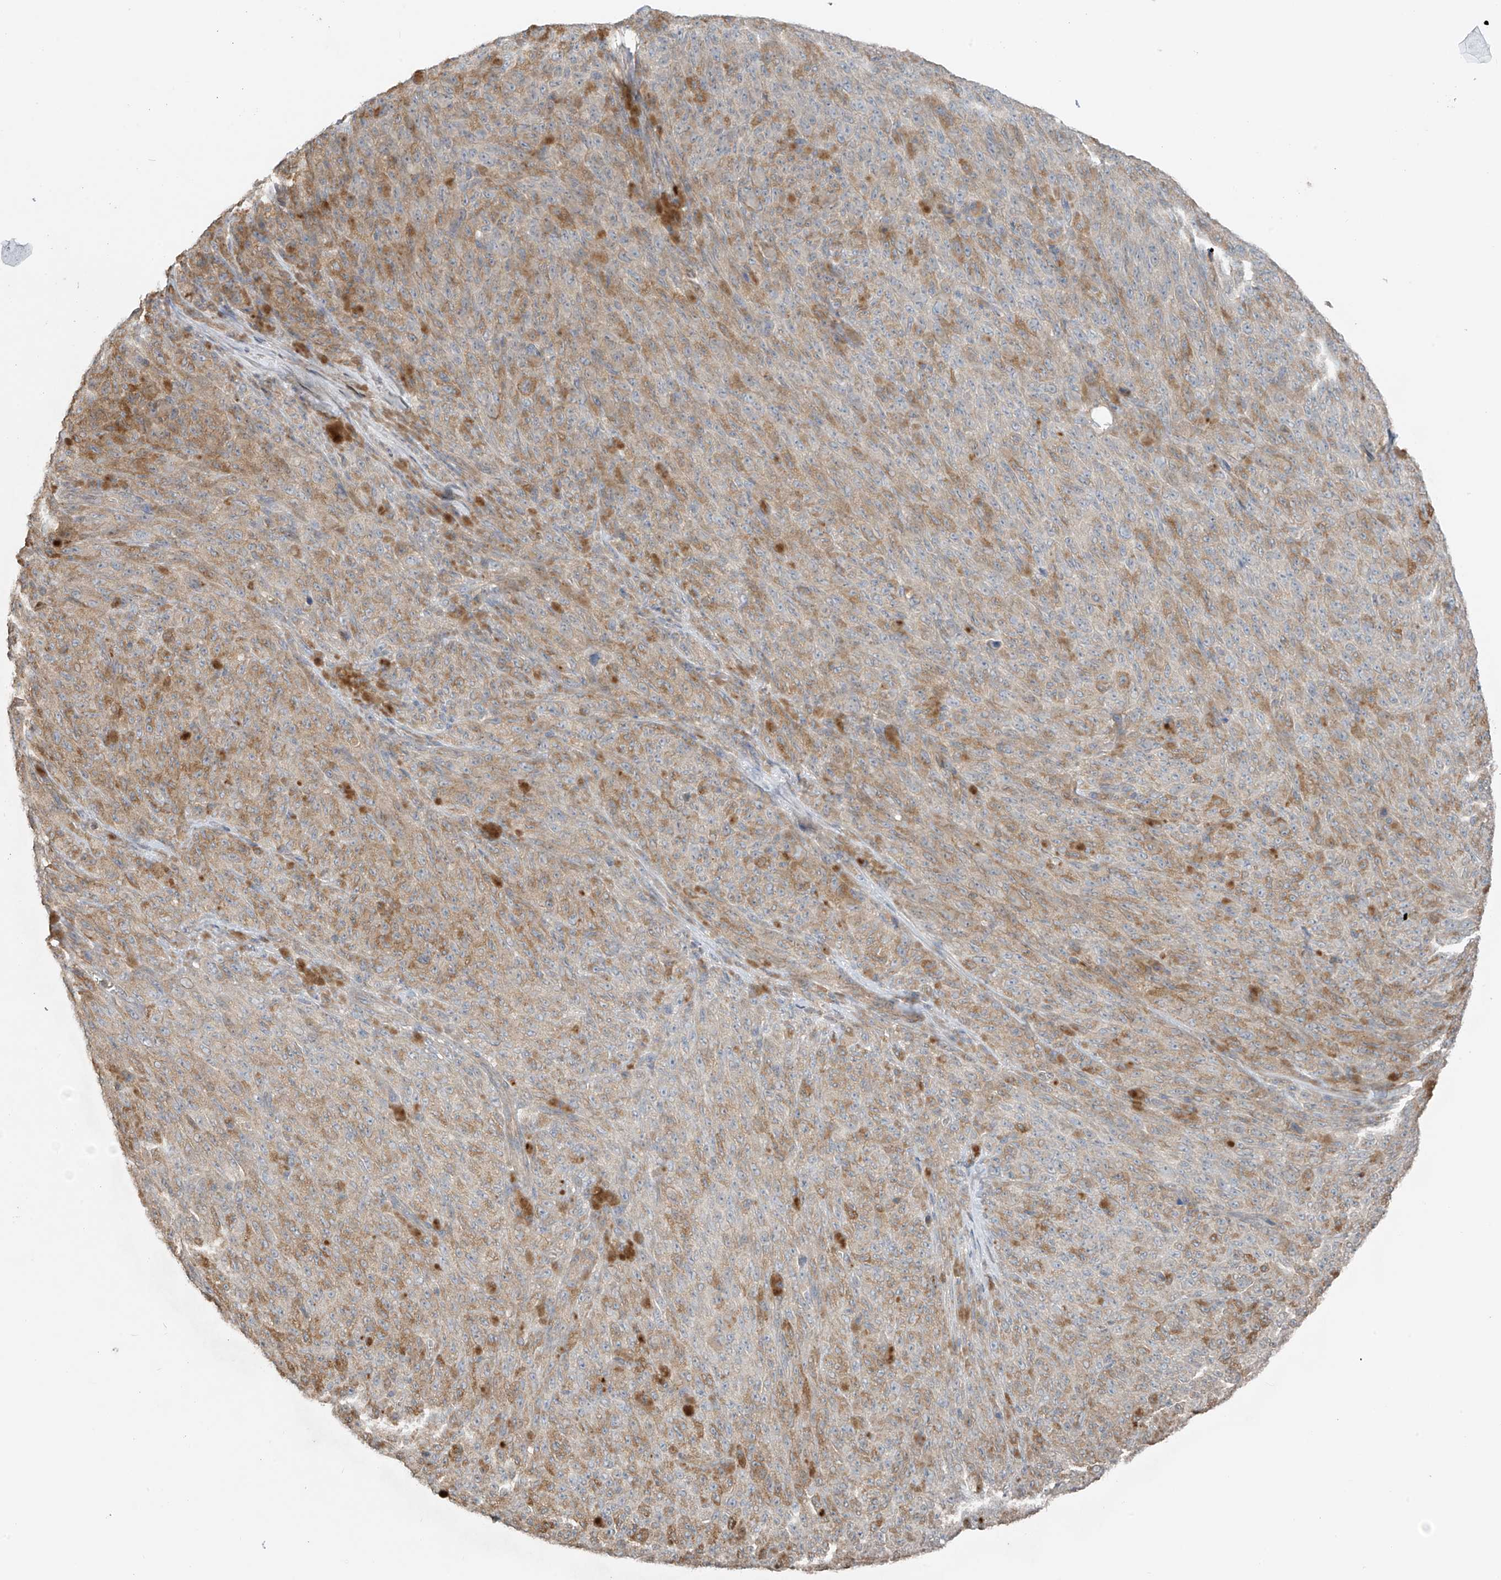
{"staining": {"intensity": "weak", "quantity": ">75%", "location": "cytoplasmic/membranous"}, "tissue": "melanoma", "cell_type": "Tumor cells", "image_type": "cancer", "snomed": [{"axis": "morphology", "description": "Malignant melanoma, NOS"}, {"axis": "topography", "description": "Skin"}], "caption": "This histopathology image reveals IHC staining of human melanoma, with low weak cytoplasmic/membranous expression in approximately >75% of tumor cells.", "gene": "HOXA11", "patient": {"sex": "female", "age": 82}}